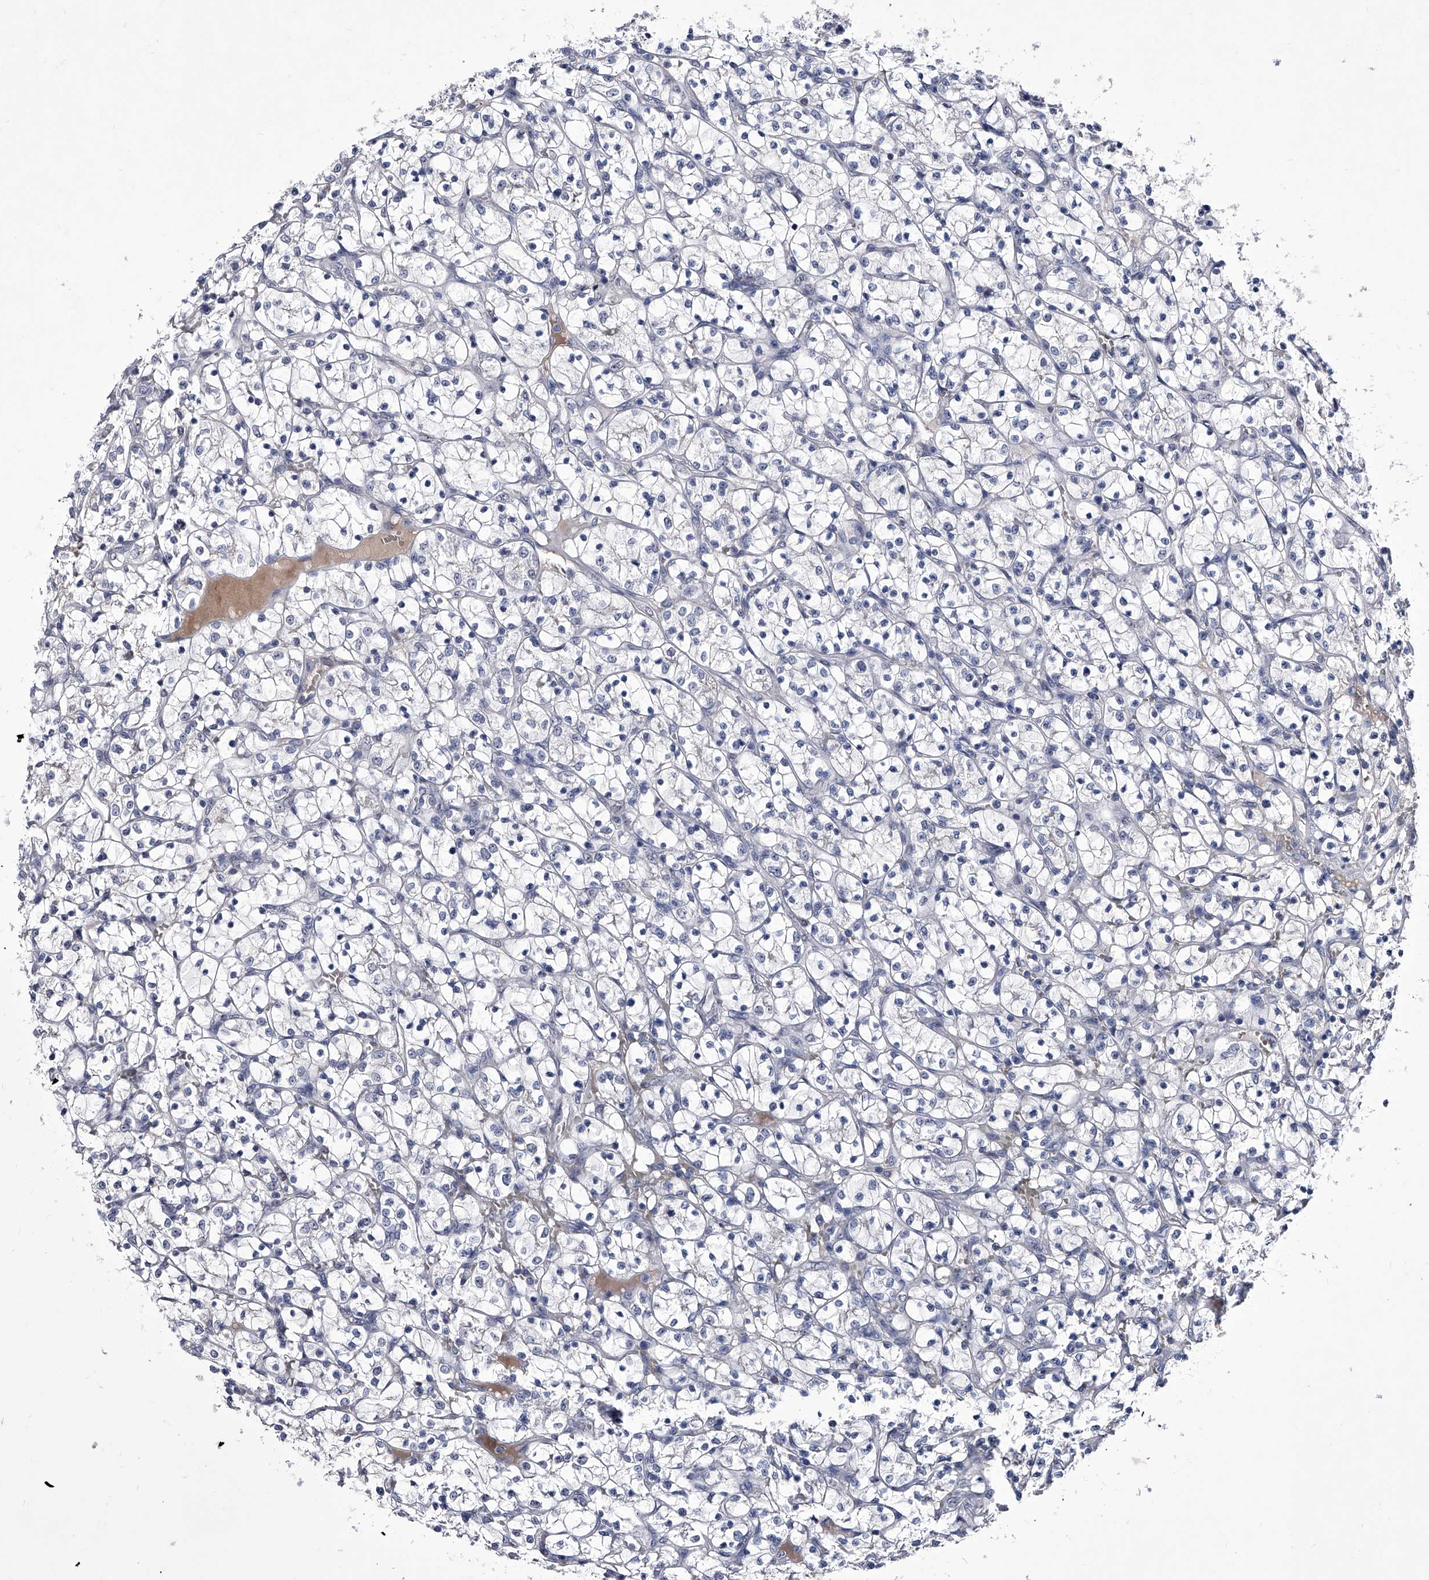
{"staining": {"intensity": "negative", "quantity": "none", "location": "none"}, "tissue": "renal cancer", "cell_type": "Tumor cells", "image_type": "cancer", "snomed": [{"axis": "morphology", "description": "Adenocarcinoma, NOS"}, {"axis": "topography", "description": "Kidney"}], "caption": "Immunohistochemical staining of human renal adenocarcinoma reveals no significant expression in tumor cells.", "gene": "CRISP2", "patient": {"sex": "female", "age": 69}}